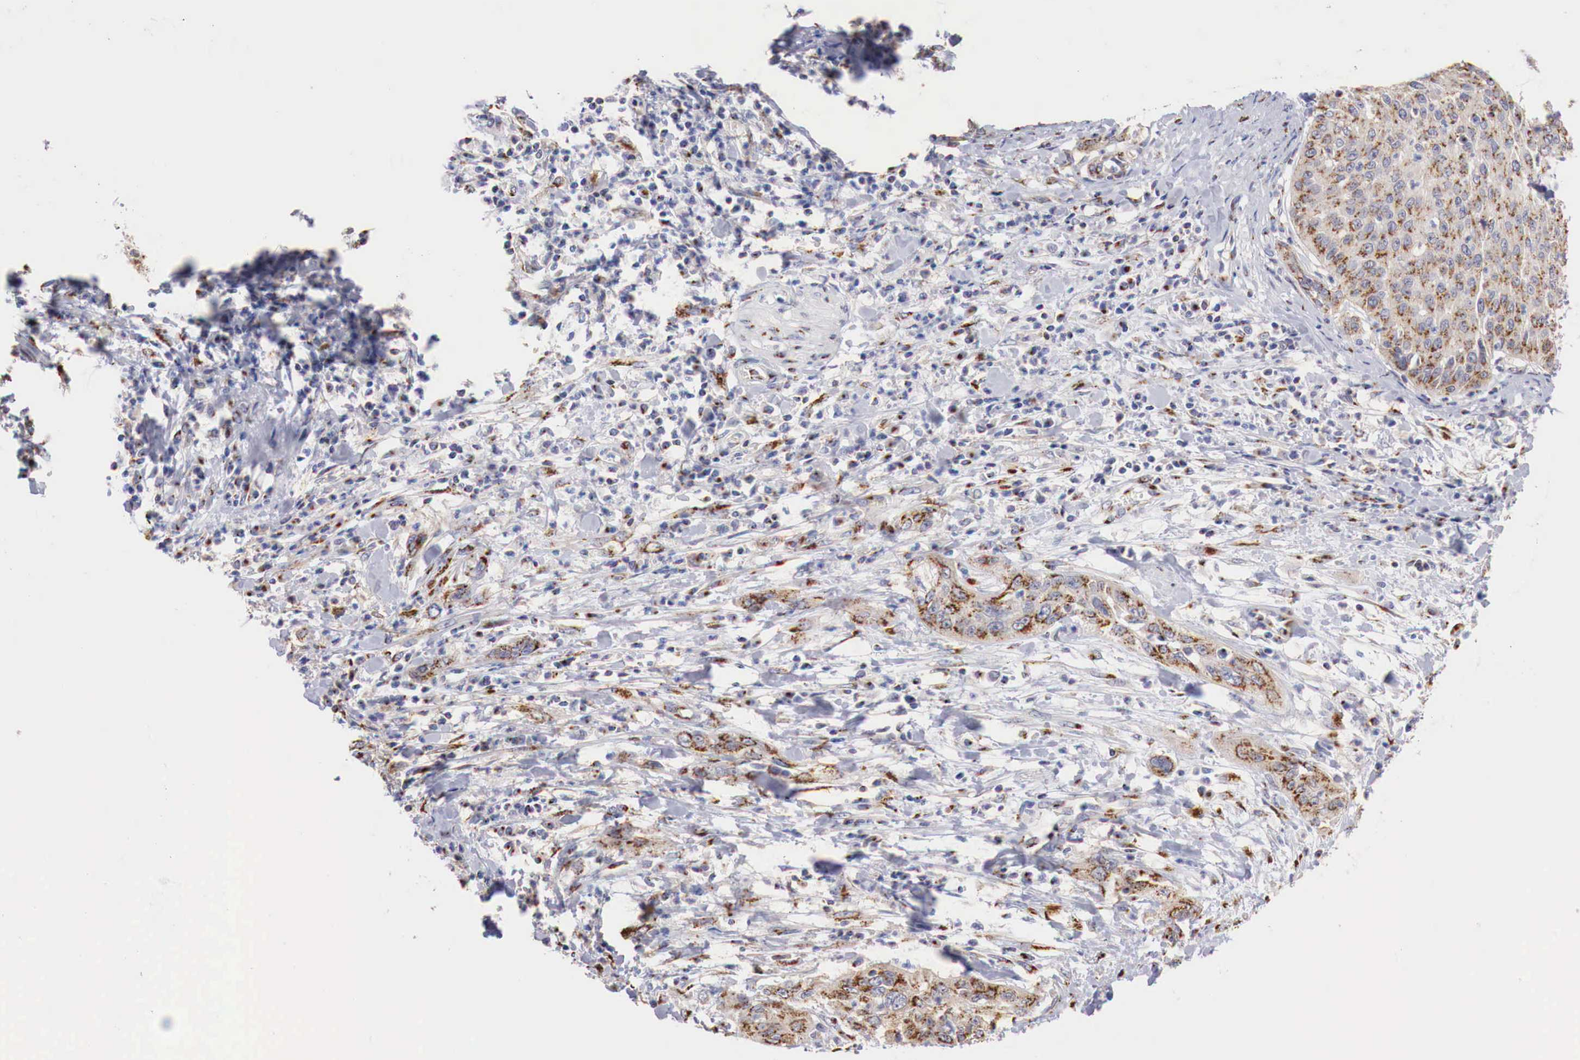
{"staining": {"intensity": "moderate", "quantity": ">75%", "location": "cytoplasmic/membranous"}, "tissue": "cervical cancer", "cell_type": "Tumor cells", "image_type": "cancer", "snomed": [{"axis": "morphology", "description": "Squamous cell carcinoma, NOS"}, {"axis": "topography", "description": "Cervix"}], "caption": "About >75% of tumor cells in human squamous cell carcinoma (cervical) show moderate cytoplasmic/membranous protein staining as visualized by brown immunohistochemical staining.", "gene": "SYAP1", "patient": {"sex": "female", "age": 41}}